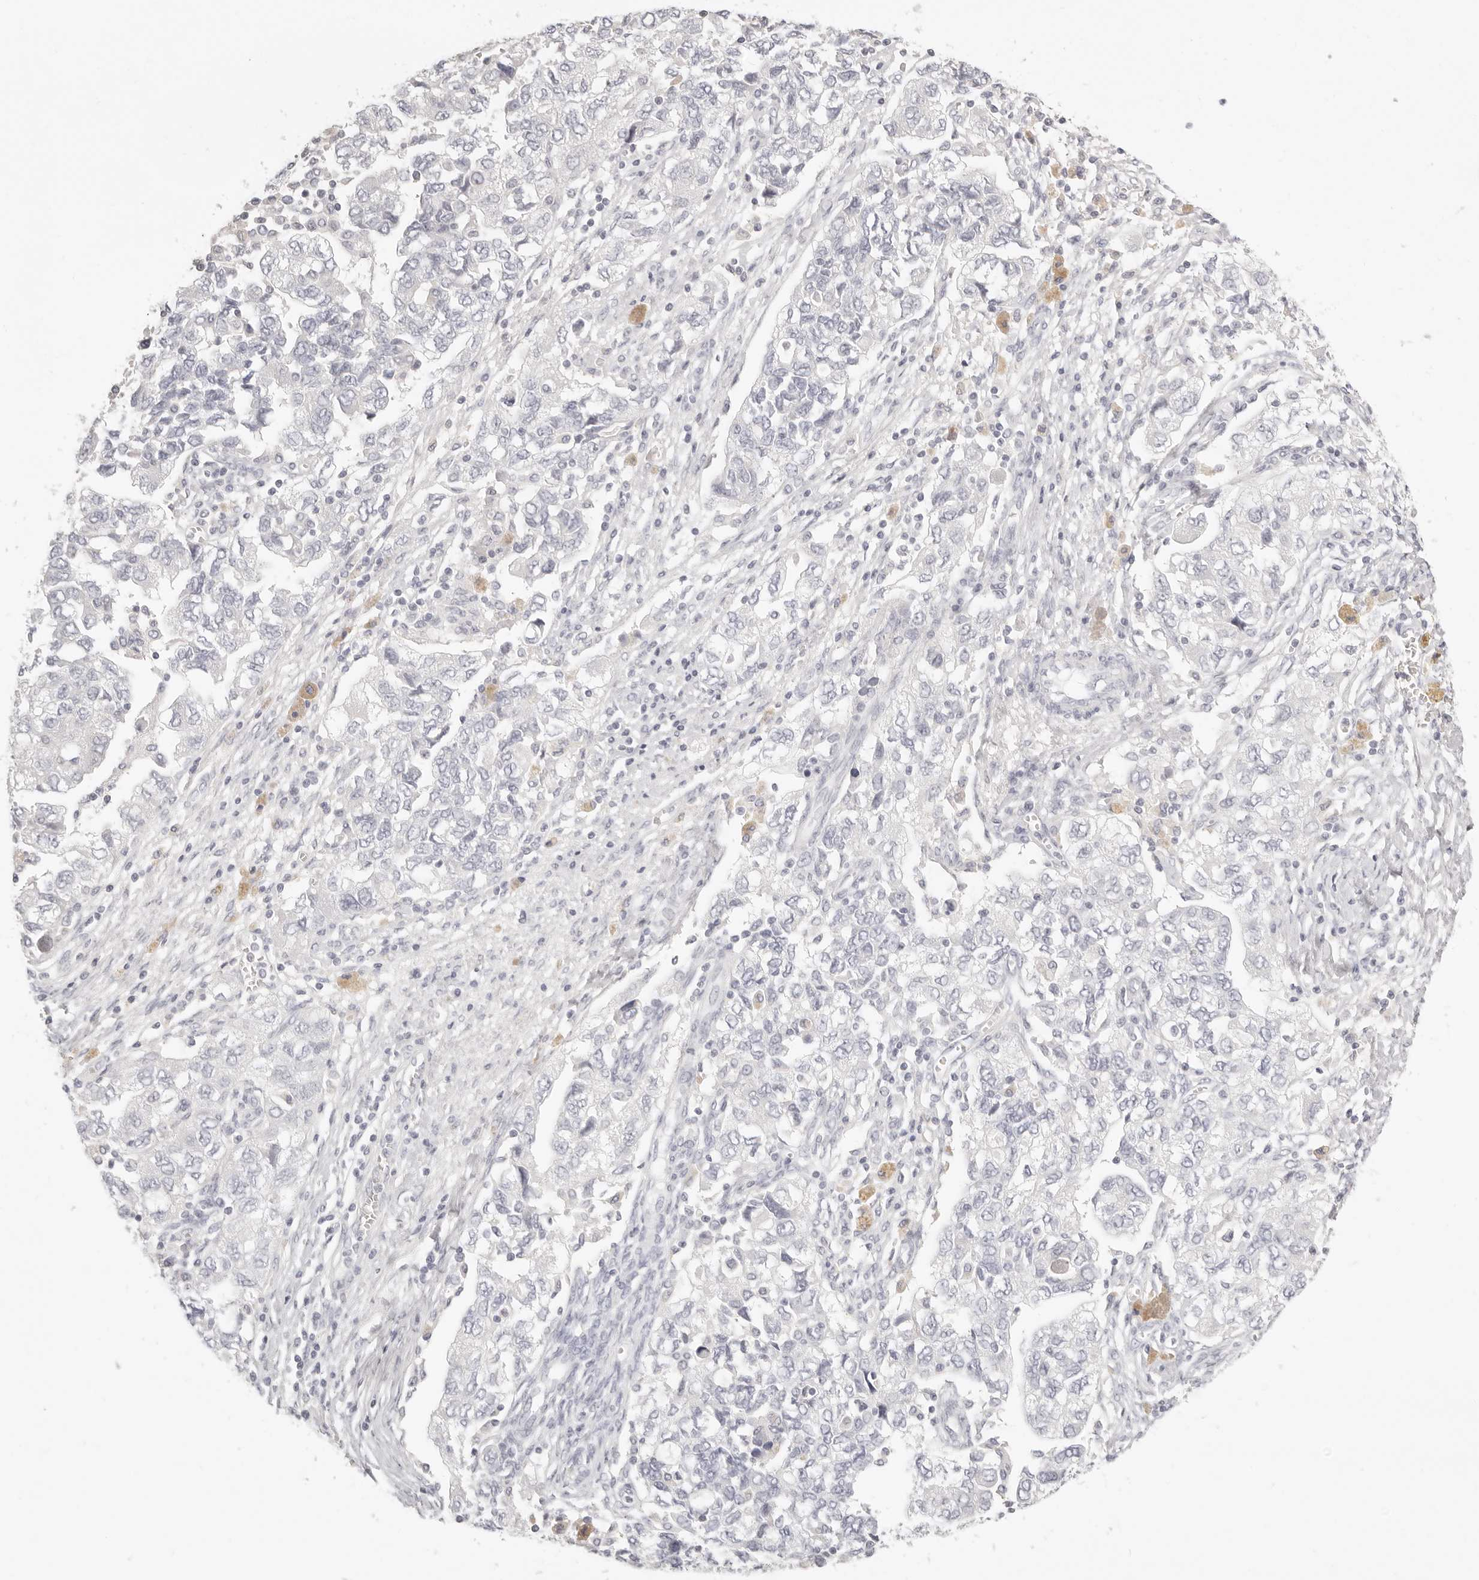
{"staining": {"intensity": "negative", "quantity": "none", "location": "none"}, "tissue": "ovarian cancer", "cell_type": "Tumor cells", "image_type": "cancer", "snomed": [{"axis": "morphology", "description": "Carcinoma, NOS"}, {"axis": "morphology", "description": "Cystadenocarcinoma, serous, NOS"}, {"axis": "topography", "description": "Ovary"}], "caption": "The immunohistochemistry micrograph has no significant staining in tumor cells of ovarian cancer tissue. Nuclei are stained in blue.", "gene": "FABP1", "patient": {"sex": "female", "age": 69}}